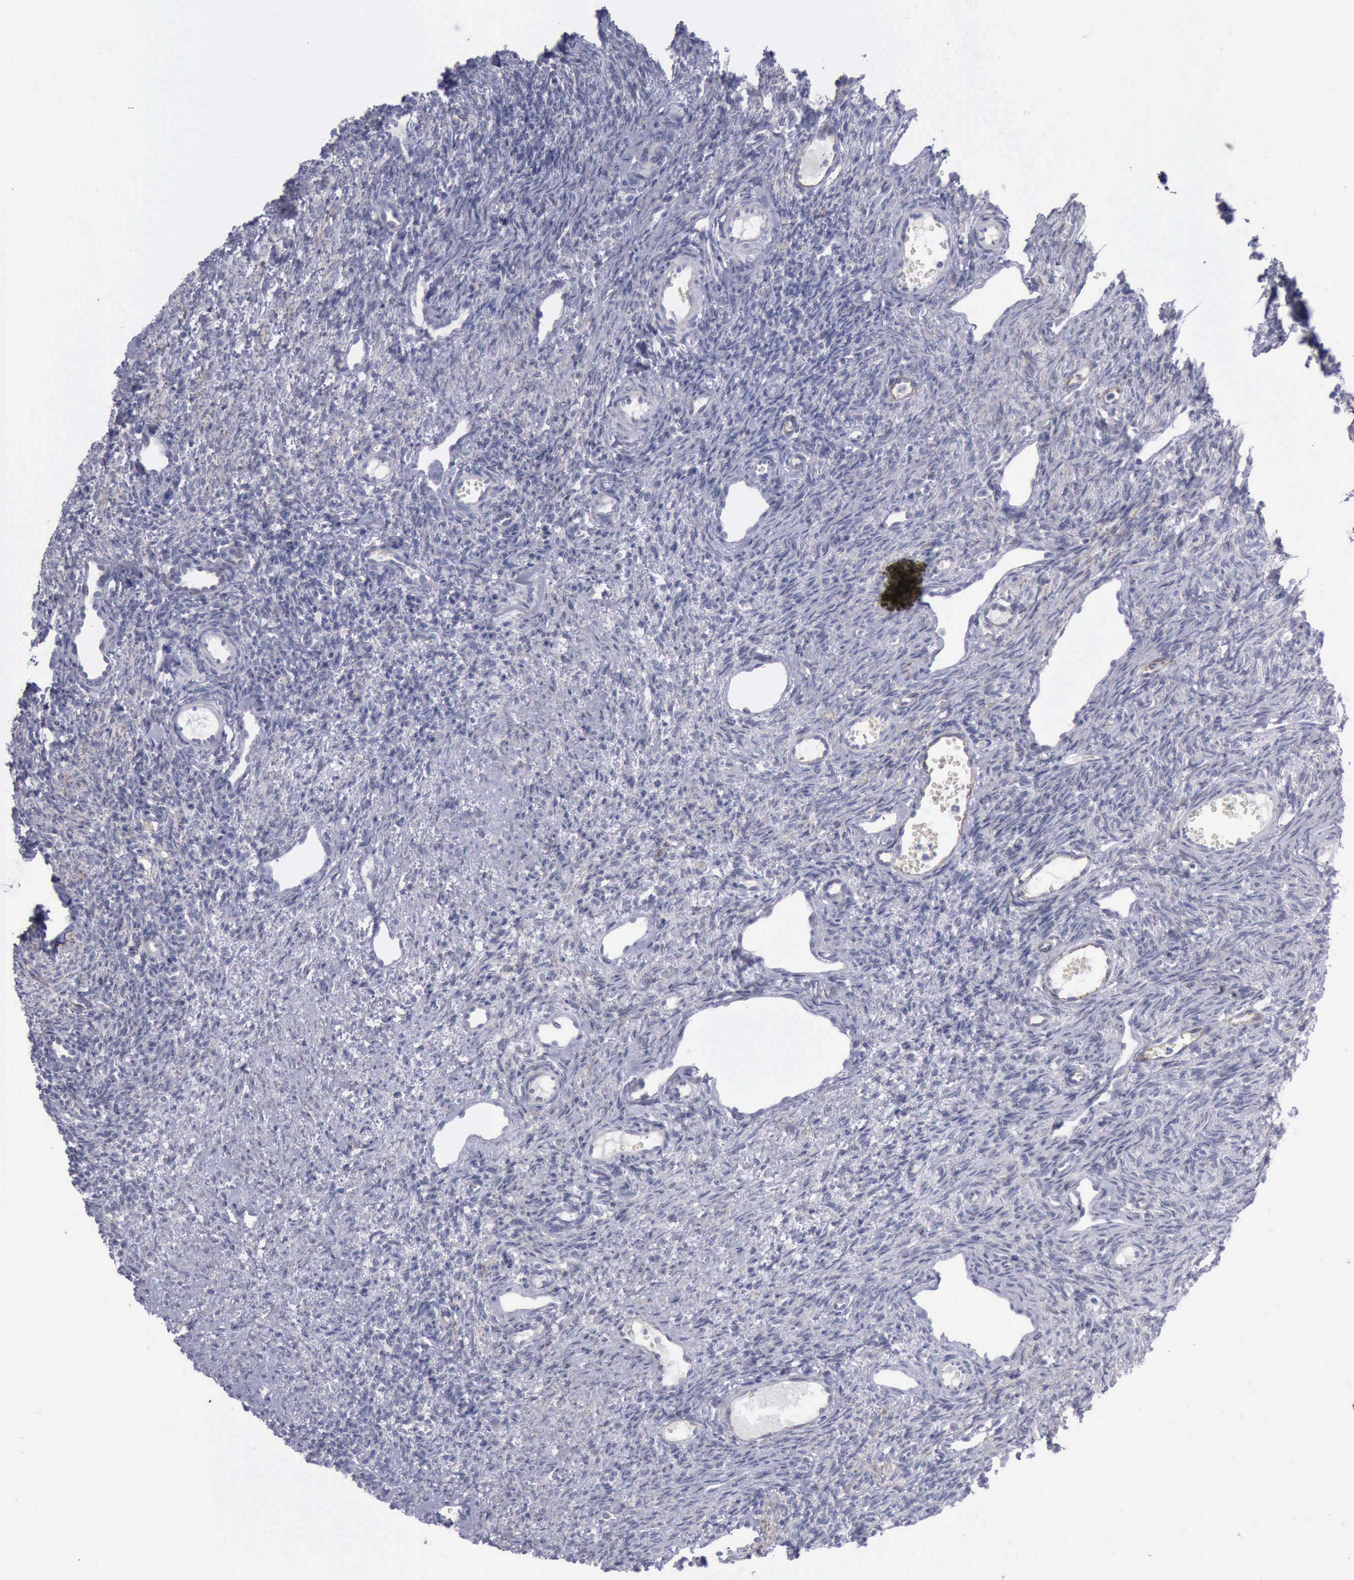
{"staining": {"intensity": "negative", "quantity": "none", "location": "none"}, "tissue": "ovary", "cell_type": "Ovarian stroma cells", "image_type": "normal", "snomed": [{"axis": "morphology", "description": "Normal tissue, NOS"}, {"axis": "topography", "description": "Ovary"}], "caption": "Micrograph shows no protein expression in ovarian stroma cells of normal ovary. (DAB (3,3'-diaminobenzidine) immunohistochemistry with hematoxylin counter stain).", "gene": "CDH2", "patient": {"sex": "female", "age": 33}}